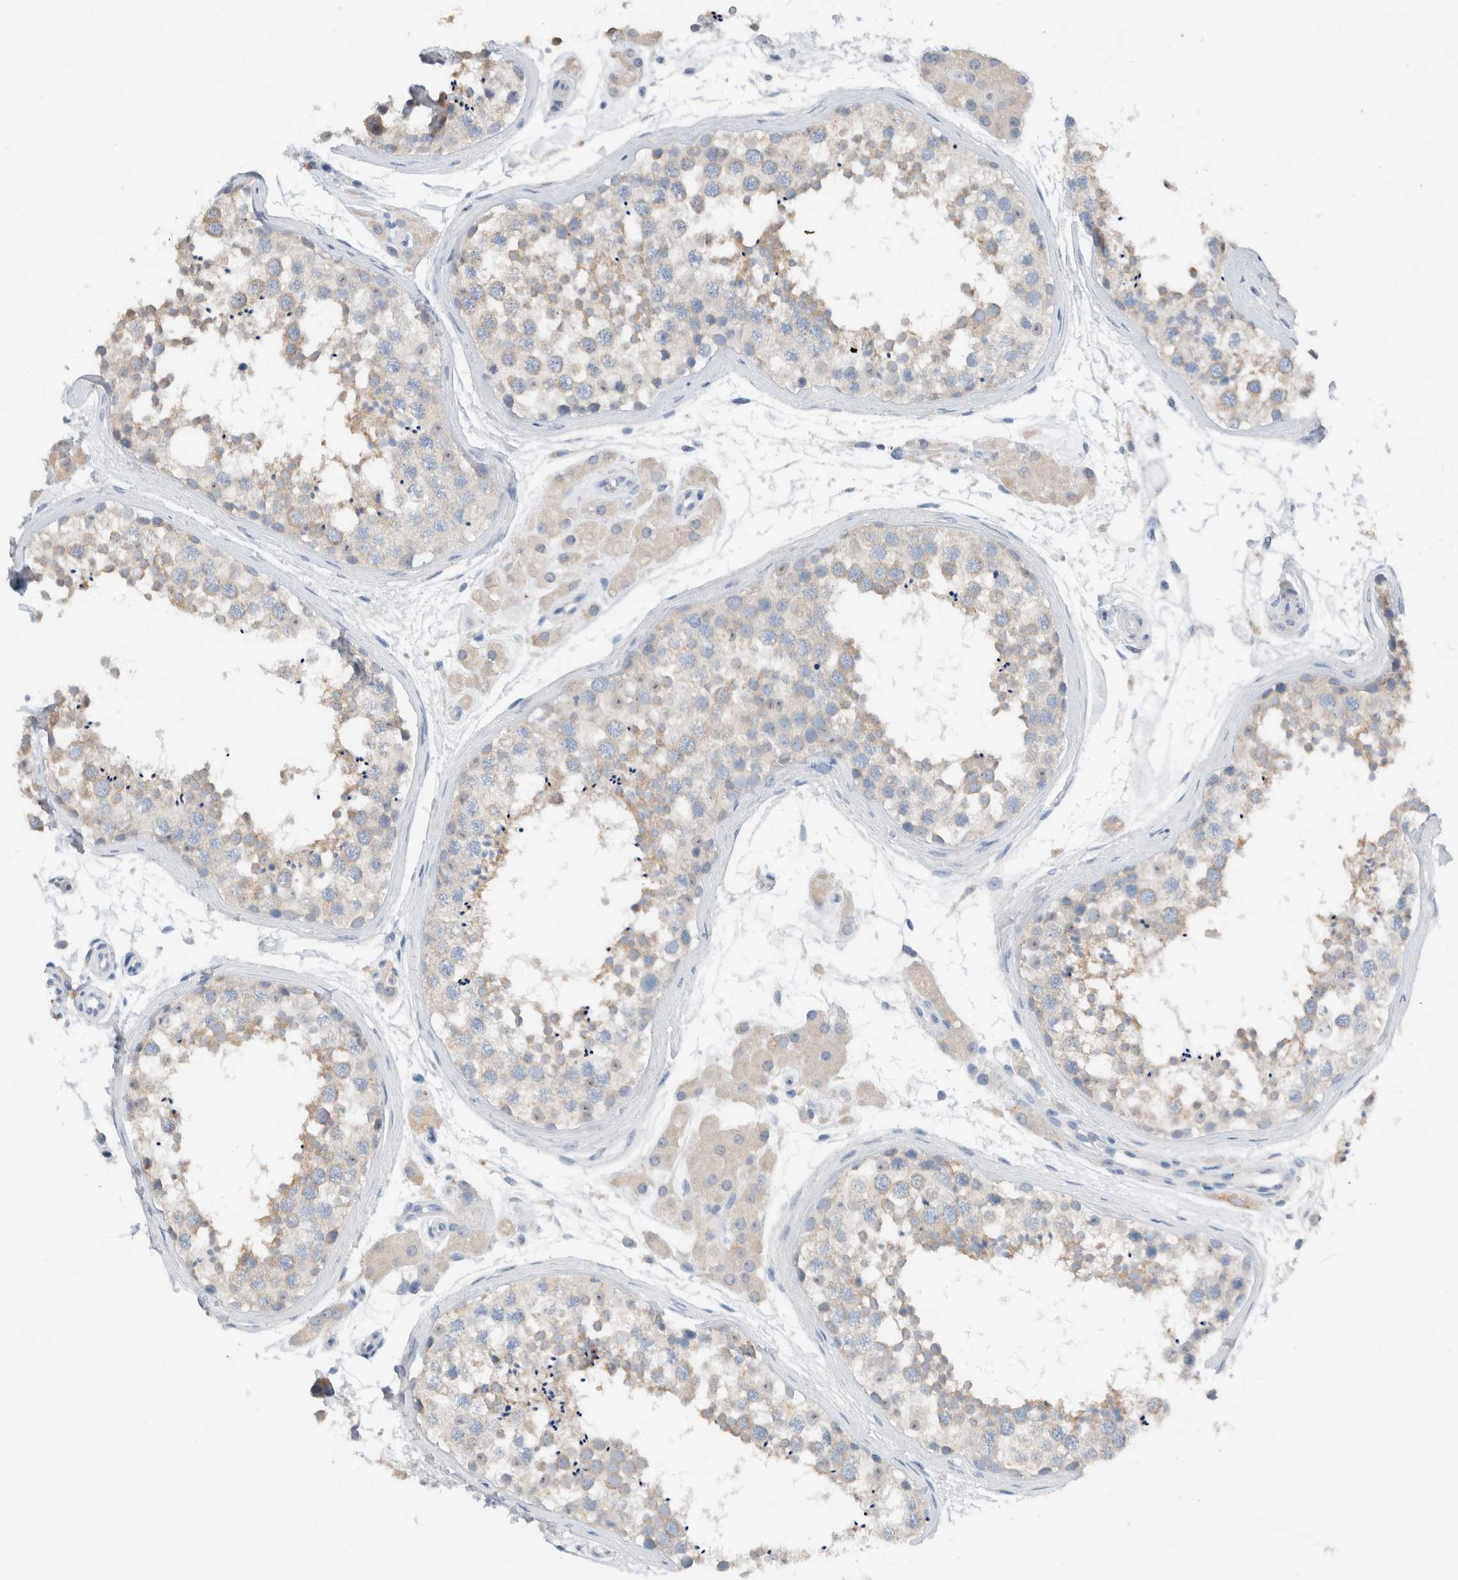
{"staining": {"intensity": "weak", "quantity": "25%-75%", "location": "cytoplasmic/membranous"}, "tissue": "testis", "cell_type": "Cells in seminiferous ducts", "image_type": "normal", "snomed": [{"axis": "morphology", "description": "Normal tissue, NOS"}, {"axis": "topography", "description": "Testis"}], "caption": "Cells in seminiferous ducts exhibit low levels of weak cytoplasmic/membranous staining in approximately 25%-75% of cells in unremarkable human testis.", "gene": "DUOX1", "patient": {"sex": "male", "age": 56}}